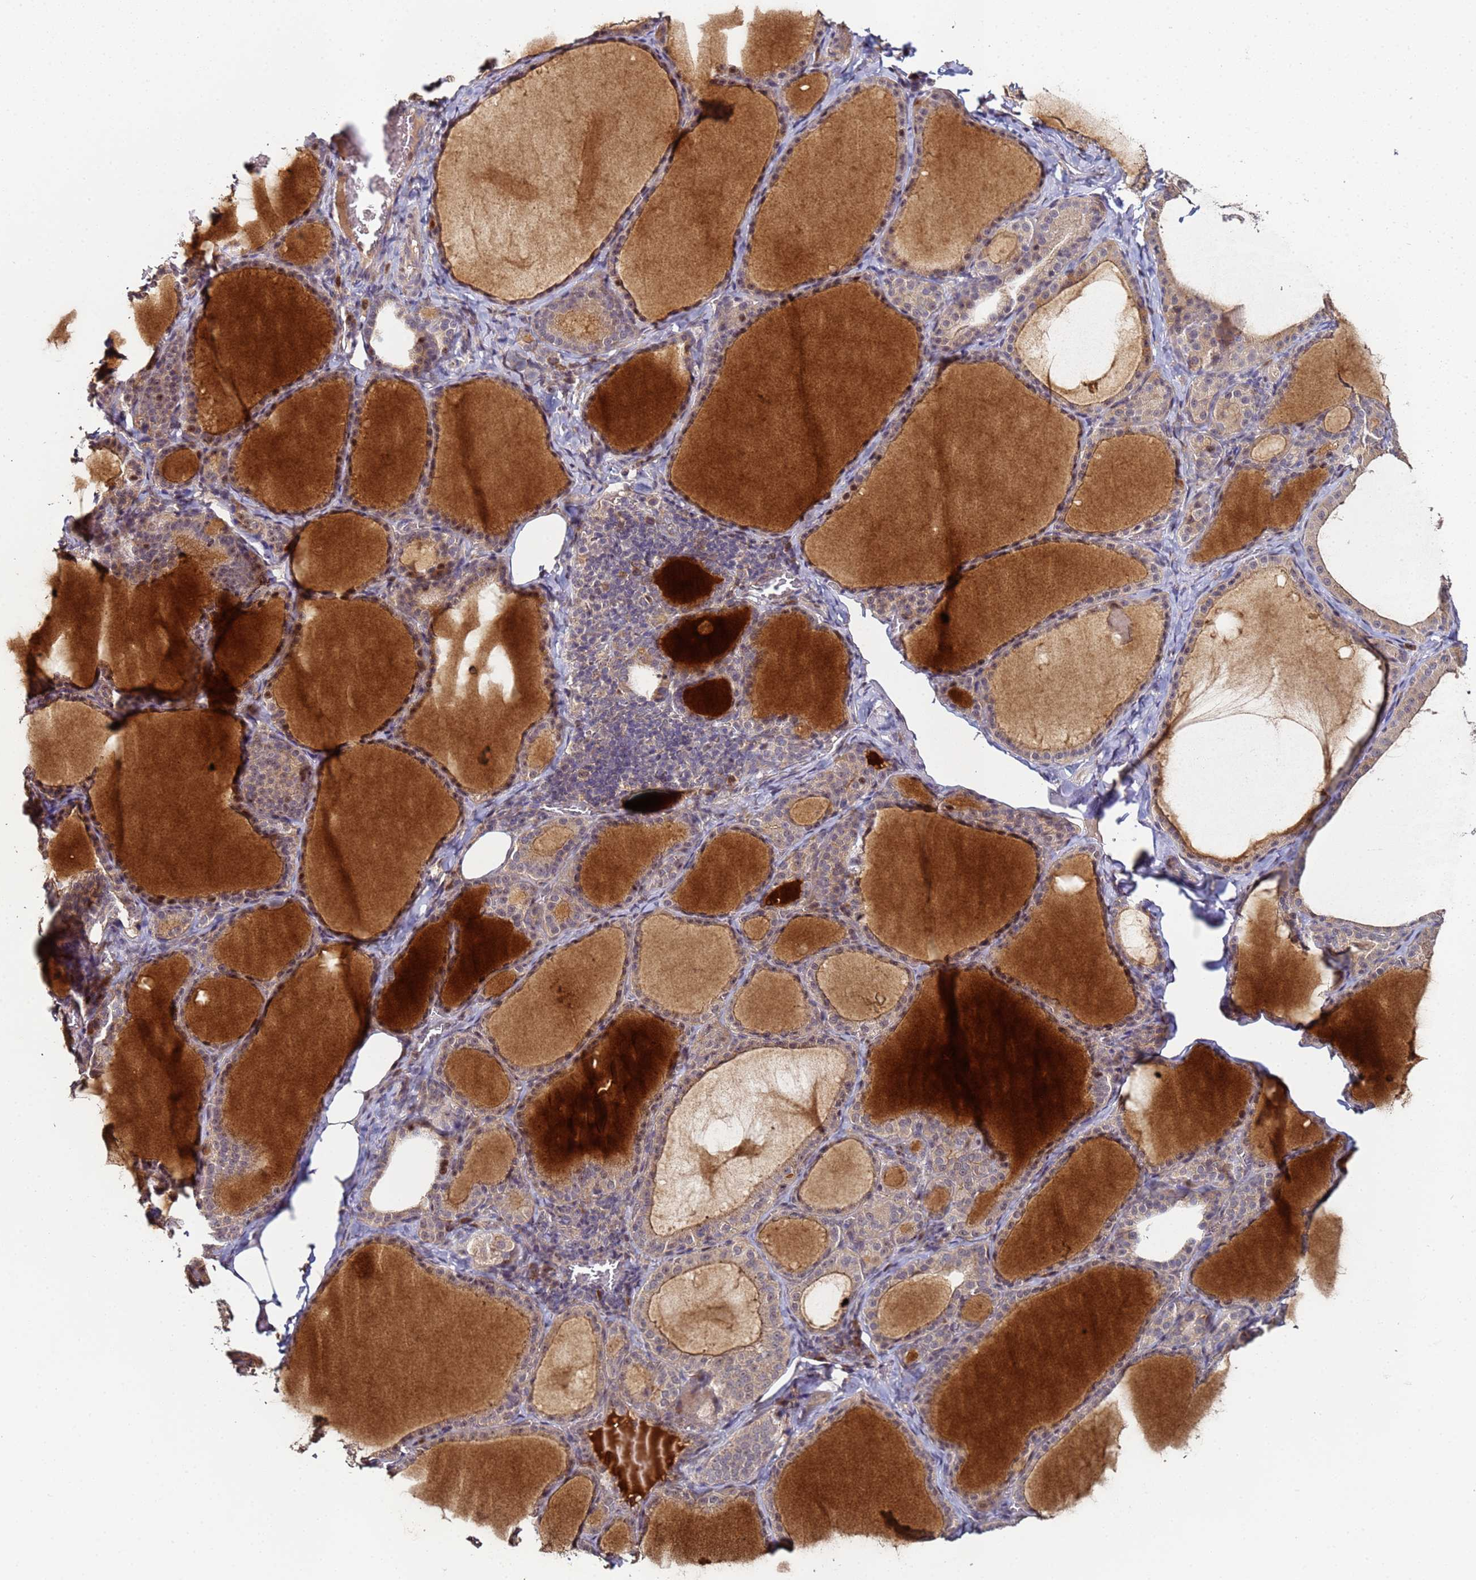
{"staining": {"intensity": "moderate", "quantity": ">75%", "location": "cytoplasmic/membranous,nuclear"}, "tissue": "thyroid gland", "cell_type": "Glandular cells", "image_type": "normal", "snomed": [{"axis": "morphology", "description": "Normal tissue, NOS"}, {"axis": "topography", "description": "Thyroid gland"}], "caption": "This micrograph demonstrates IHC staining of normal thyroid gland, with medium moderate cytoplasmic/membranous,nuclear staining in about >75% of glandular cells.", "gene": "OSER1", "patient": {"sex": "female", "age": 39}}